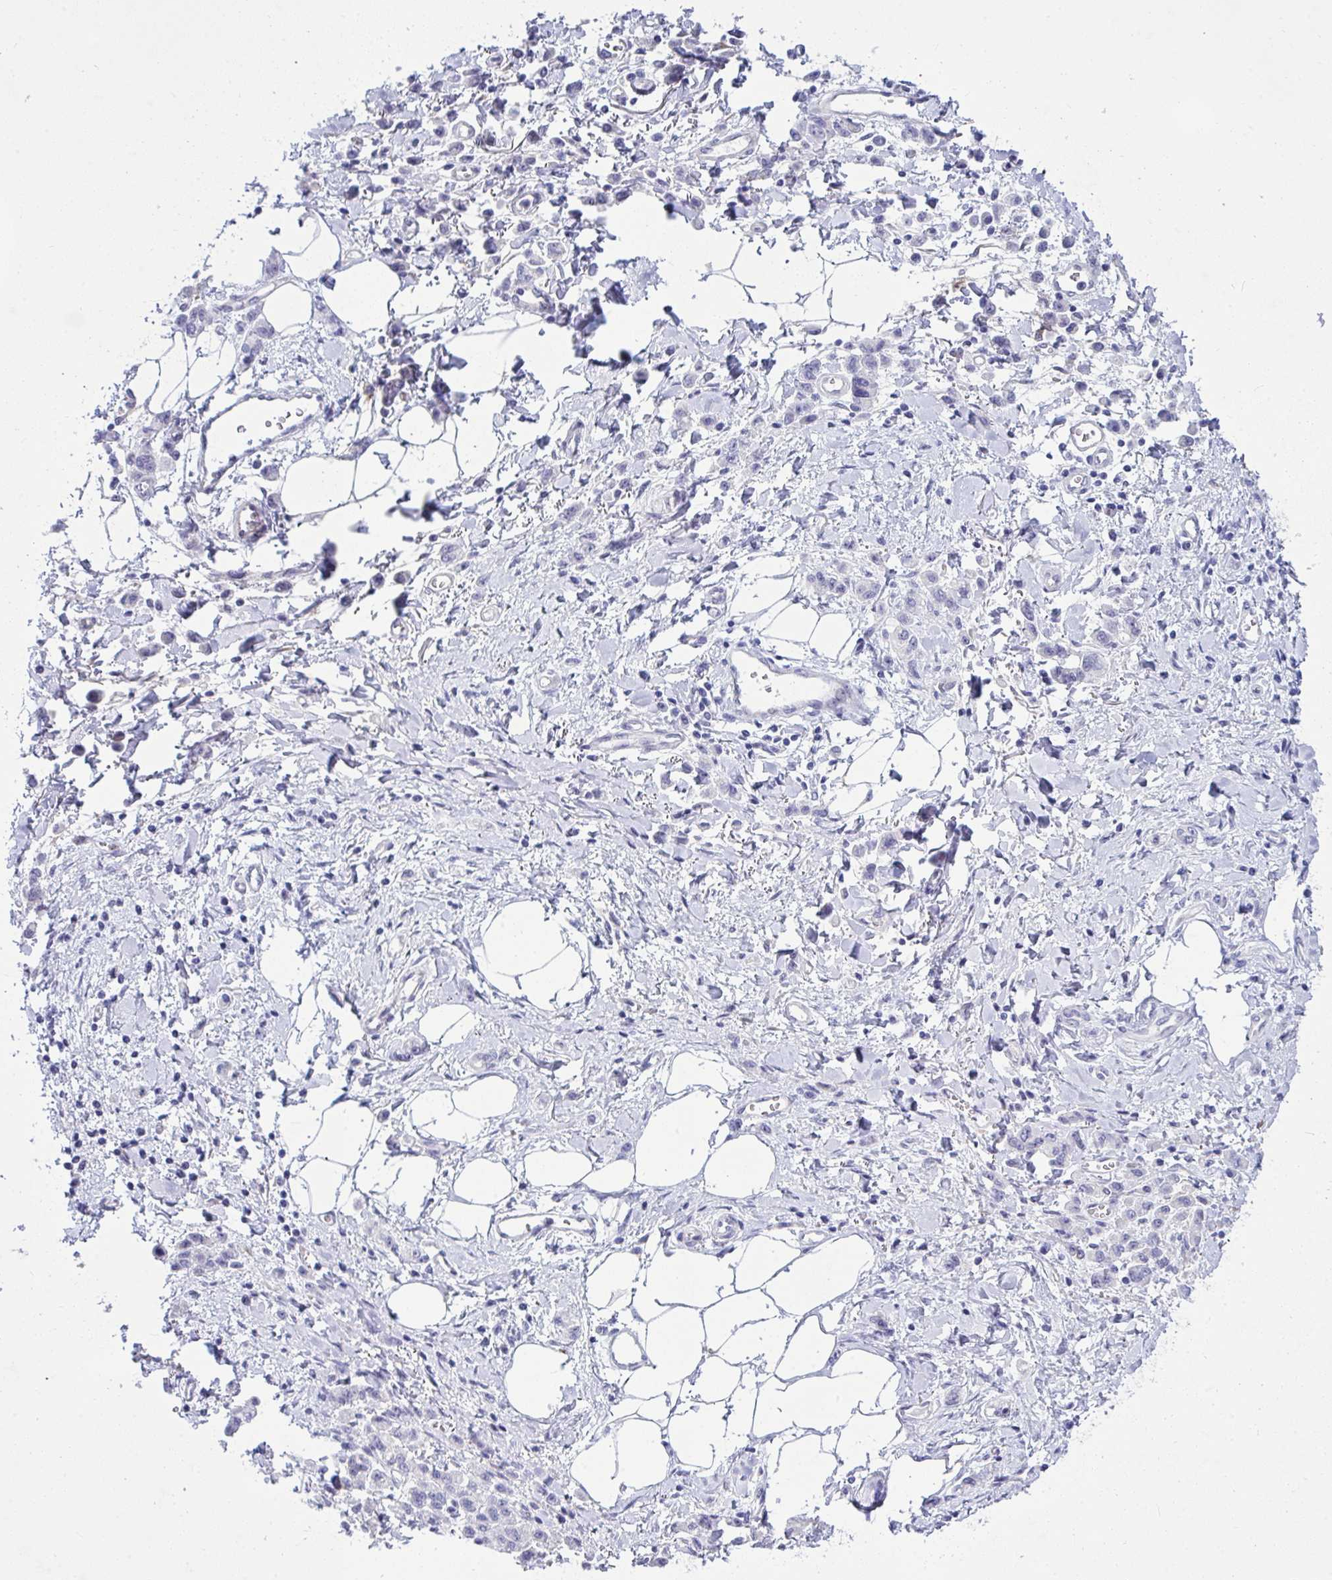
{"staining": {"intensity": "negative", "quantity": "none", "location": "none"}, "tissue": "stomach cancer", "cell_type": "Tumor cells", "image_type": "cancer", "snomed": [{"axis": "morphology", "description": "Adenocarcinoma, NOS"}, {"axis": "topography", "description": "Stomach"}], "caption": "Immunohistochemistry of human stomach adenocarcinoma demonstrates no positivity in tumor cells. Brightfield microscopy of immunohistochemistry stained with DAB (brown) and hematoxylin (blue), captured at high magnification.", "gene": "NFXL1", "patient": {"sex": "male", "age": 77}}